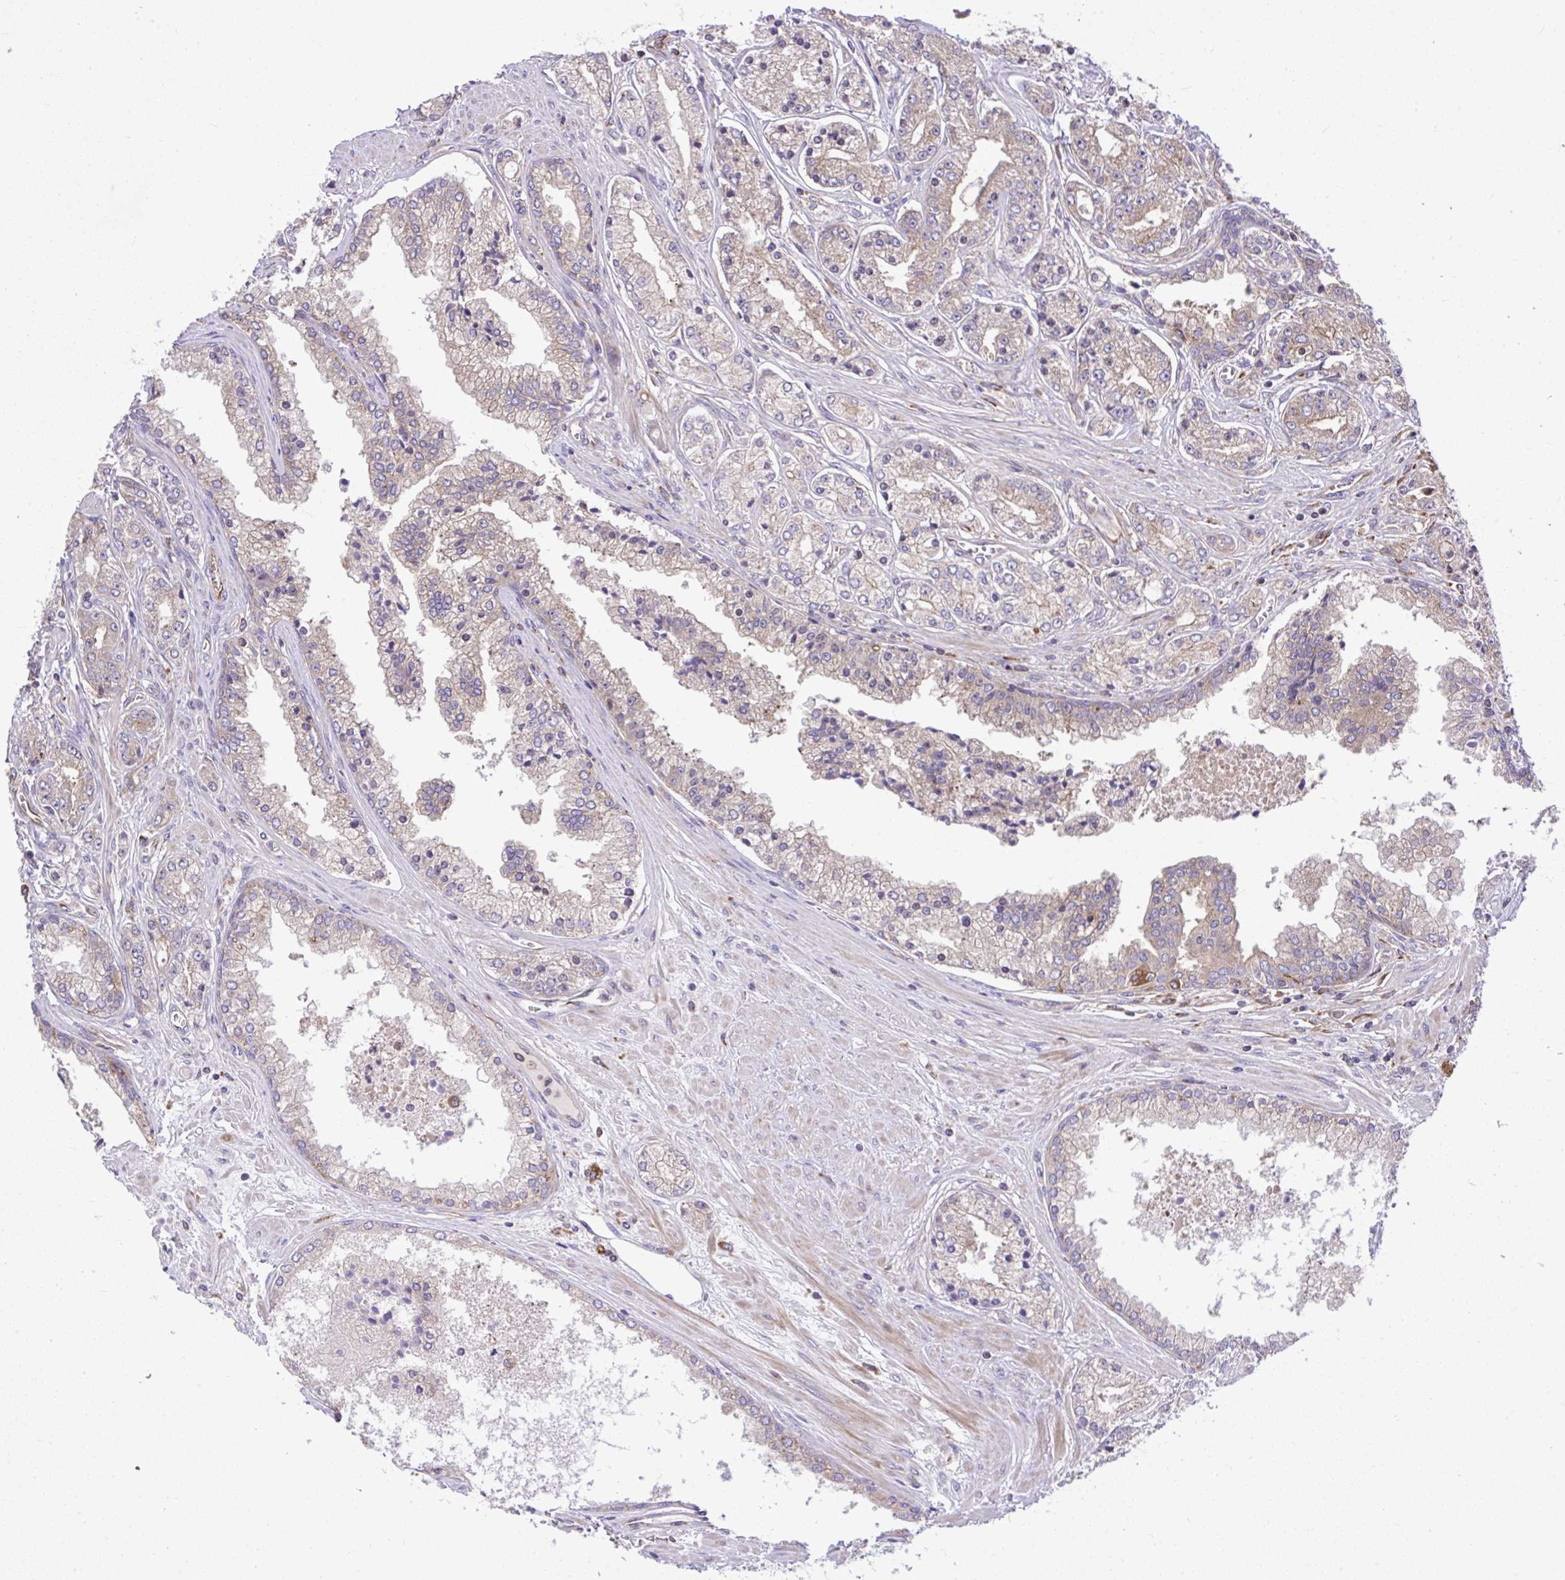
{"staining": {"intensity": "weak", "quantity": "<25%", "location": "cytoplasmic/membranous"}, "tissue": "prostate cancer", "cell_type": "Tumor cells", "image_type": "cancer", "snomed": [{"axis": "morphology", "description": "Adenocarcinoma, High grade"}, {"axis": "topography", "description": "Prostate"}], "caption": "Human prostate cancer stained for a protein using immunohistochemistry (IHC) reveals no positivity in tumor cells.", "gene": "PAIP2", "patient": {"sex": "male", "age": 66}}